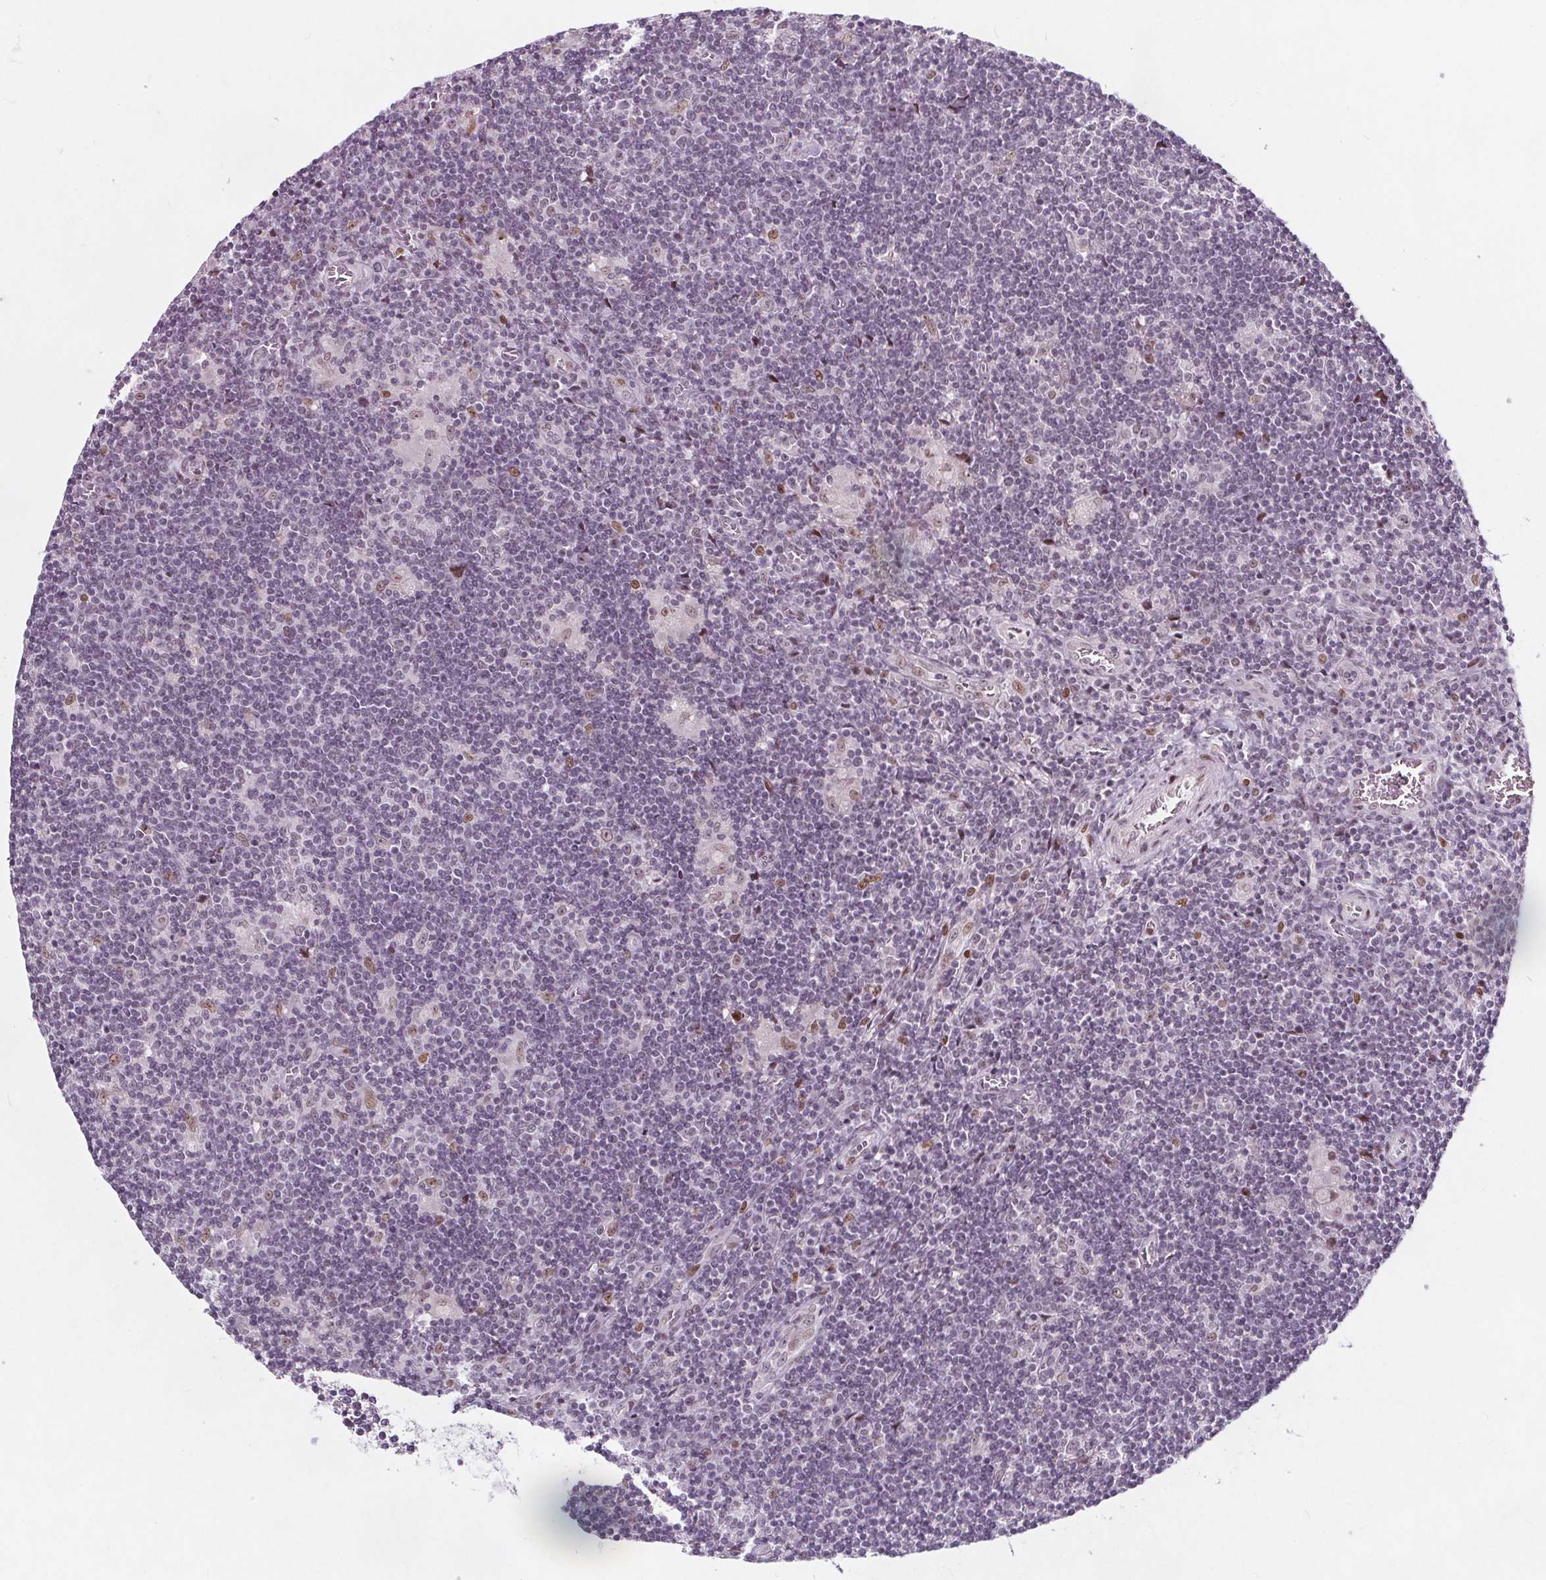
{"staining": {"intensity": "weak", "quantity": "25%-75%", "location": "nuclear"}, "tissue": "lymphoma", "cell_type": "Tumor cells", "image_type": "cancer", "snomed": [{"axis": "morphology", "description": "Hodgkin's disease, NOS"}, {"axis": "topography", "description": "Lymph node"}], "caption": "IHC of lymphoma displays low levels of weak nuclear staining in about 25%-75% of tumor cells.", "gene": "TAF6L", "patient": {"sex": "male", "age": 40}}